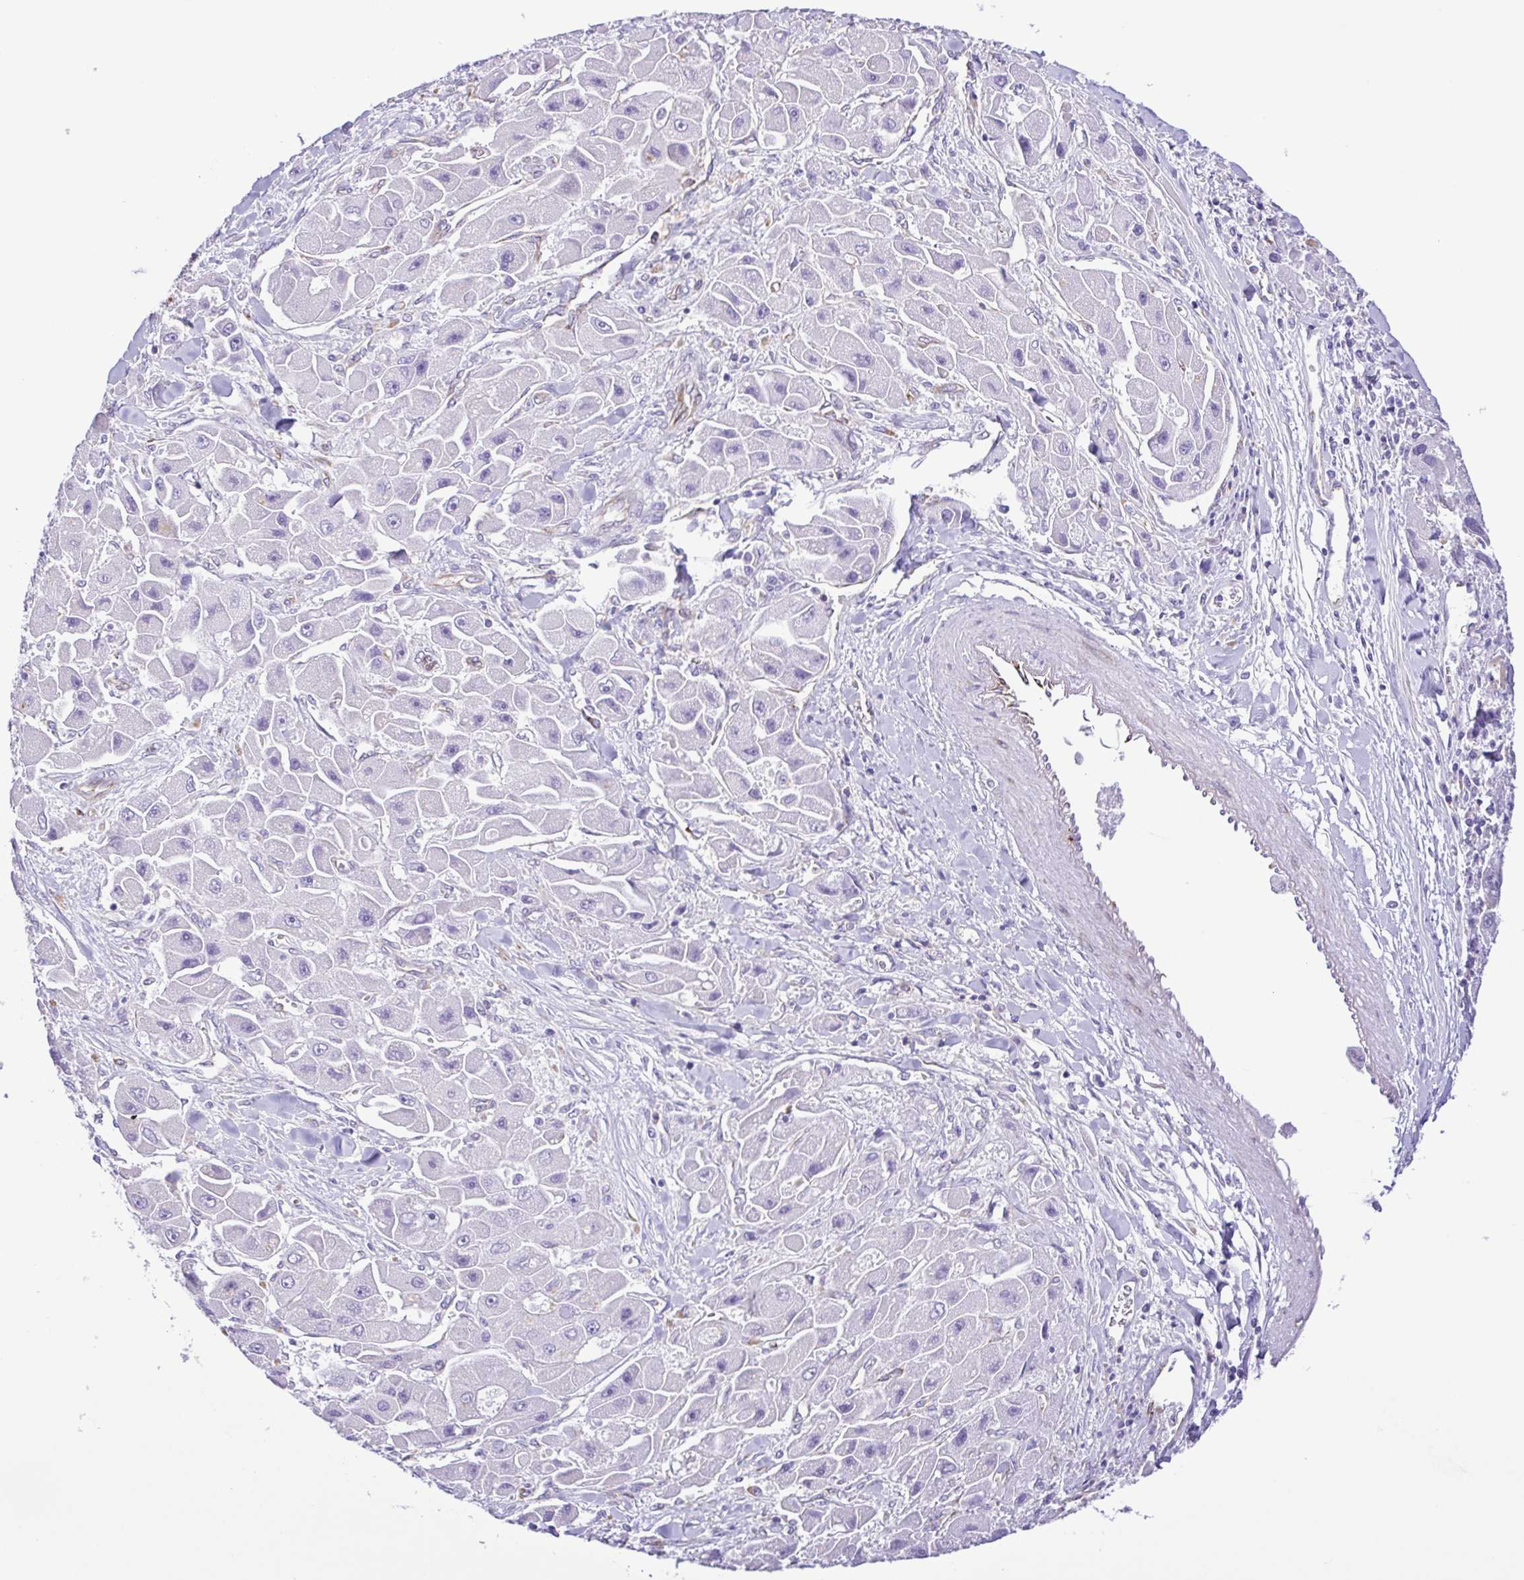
{"staining": {"intensity": "negative", "quantity": "none", "location": "none"}, "tissue": "liver cancer", "cell_type": "Tumor cells", "image_type": "cancer", "snomed": [{"axis": "morphology", "description": "Carcinoma, Hepatocellular, NOS"}, {"axis": "topography", "description": "Liver"}], "caption": "Immunohistochemistry image of neoplastic tissue: liver cancer (hepatocellular carcinoma) stained with DAB shows no significant protein staining in tumor cells.", "gene": "FLT1", "patient": {"sex": "male", "age": 24}}